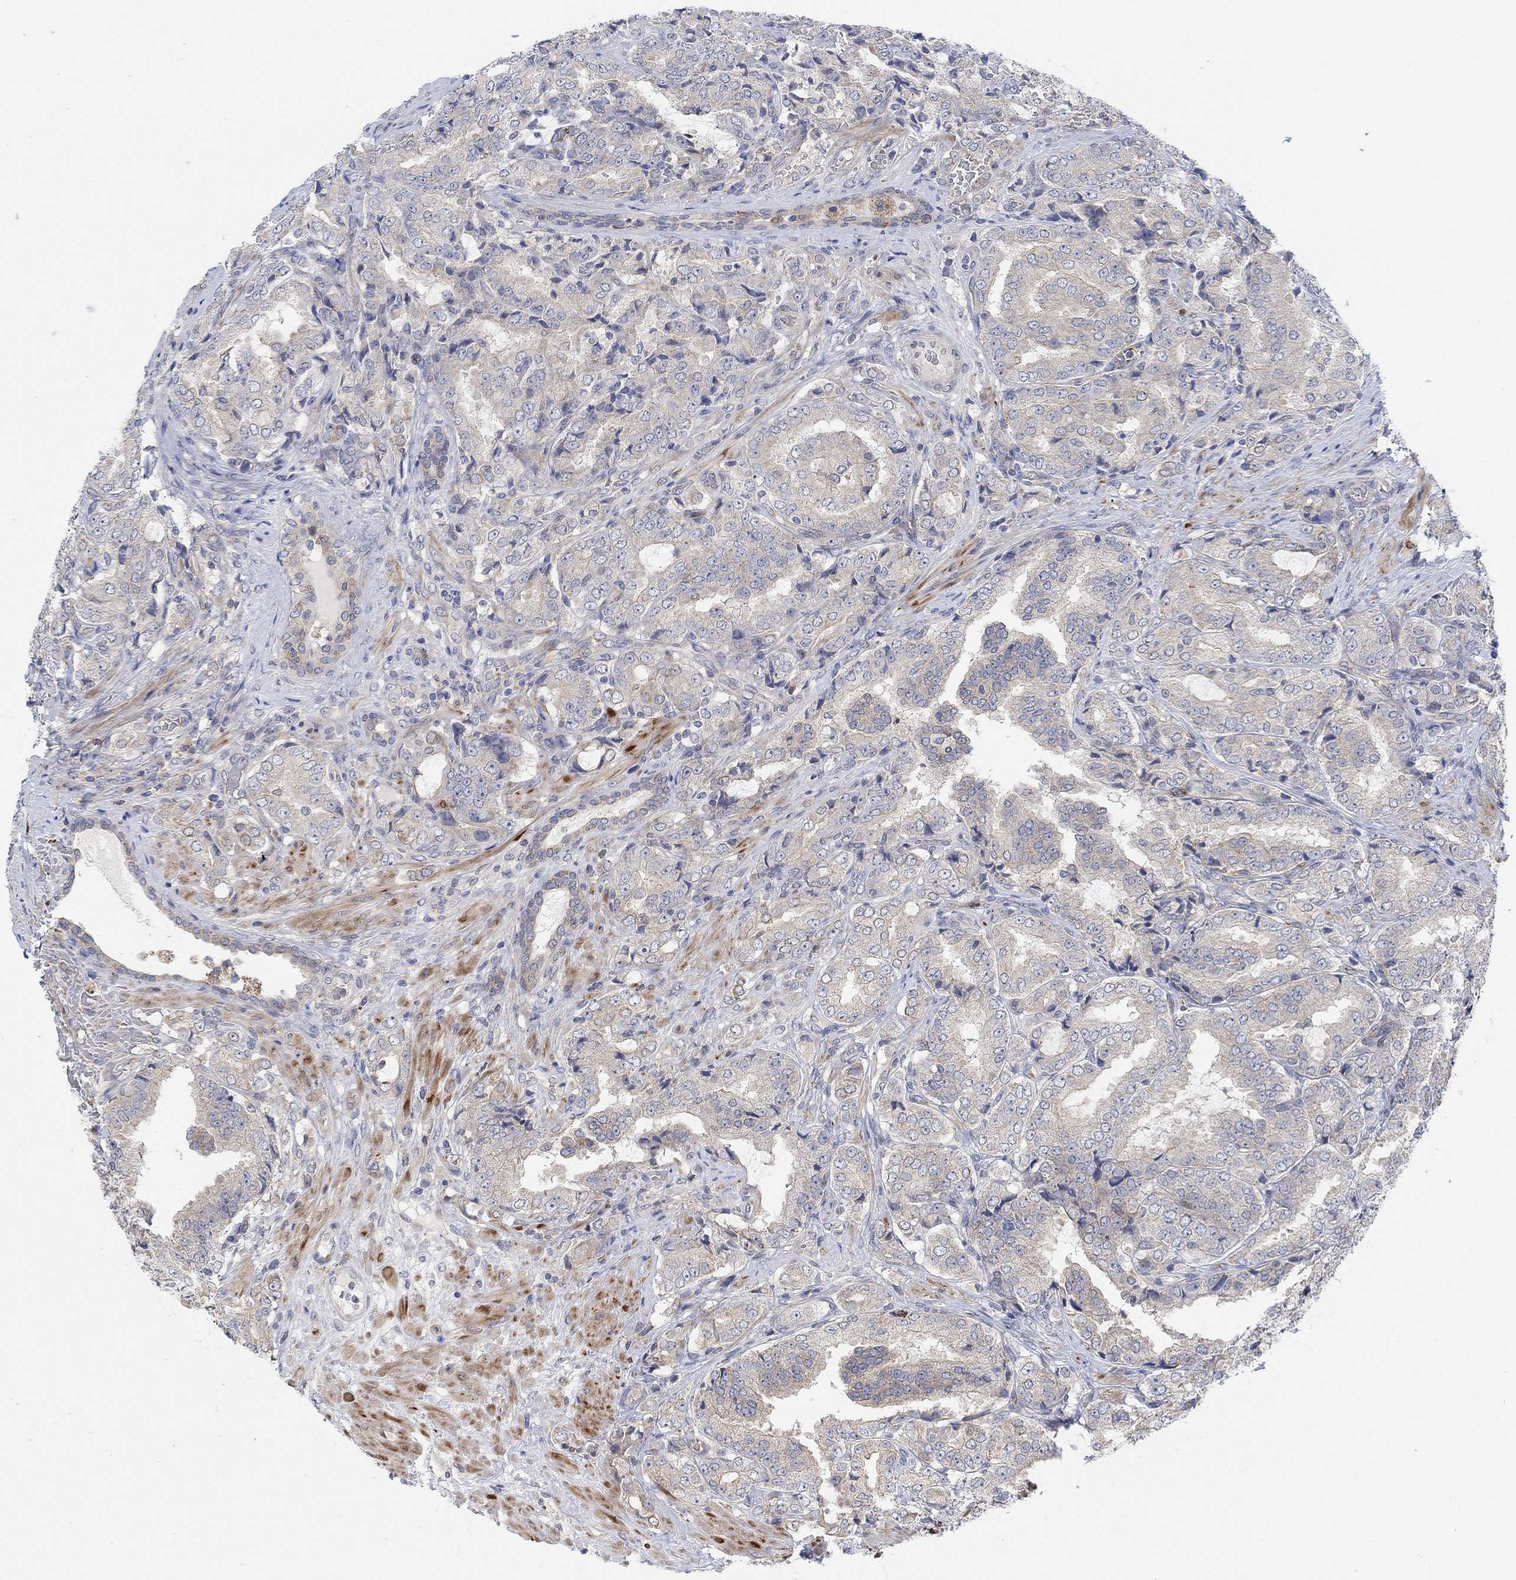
{"staining": {"intensity": "negative", "quantity": "none", "location": "none"}, "tissue": "prostate cancer", "cell_type": "Tumor cells", "image_type": "cancer", "snomed": [{"axis": "morphology", "description": "Adenocarcinoma, NOS"}, {"axis": "topography", "description": "Prostate"}], "caption": "IHC of prostate cancer reveals no staining in tumor cells. (Immunohistochemistry (ihc), brightfield microscopy, high magnification).", "gene": "PMFBP1", "patient": {"sex": "male", "age": 65}}